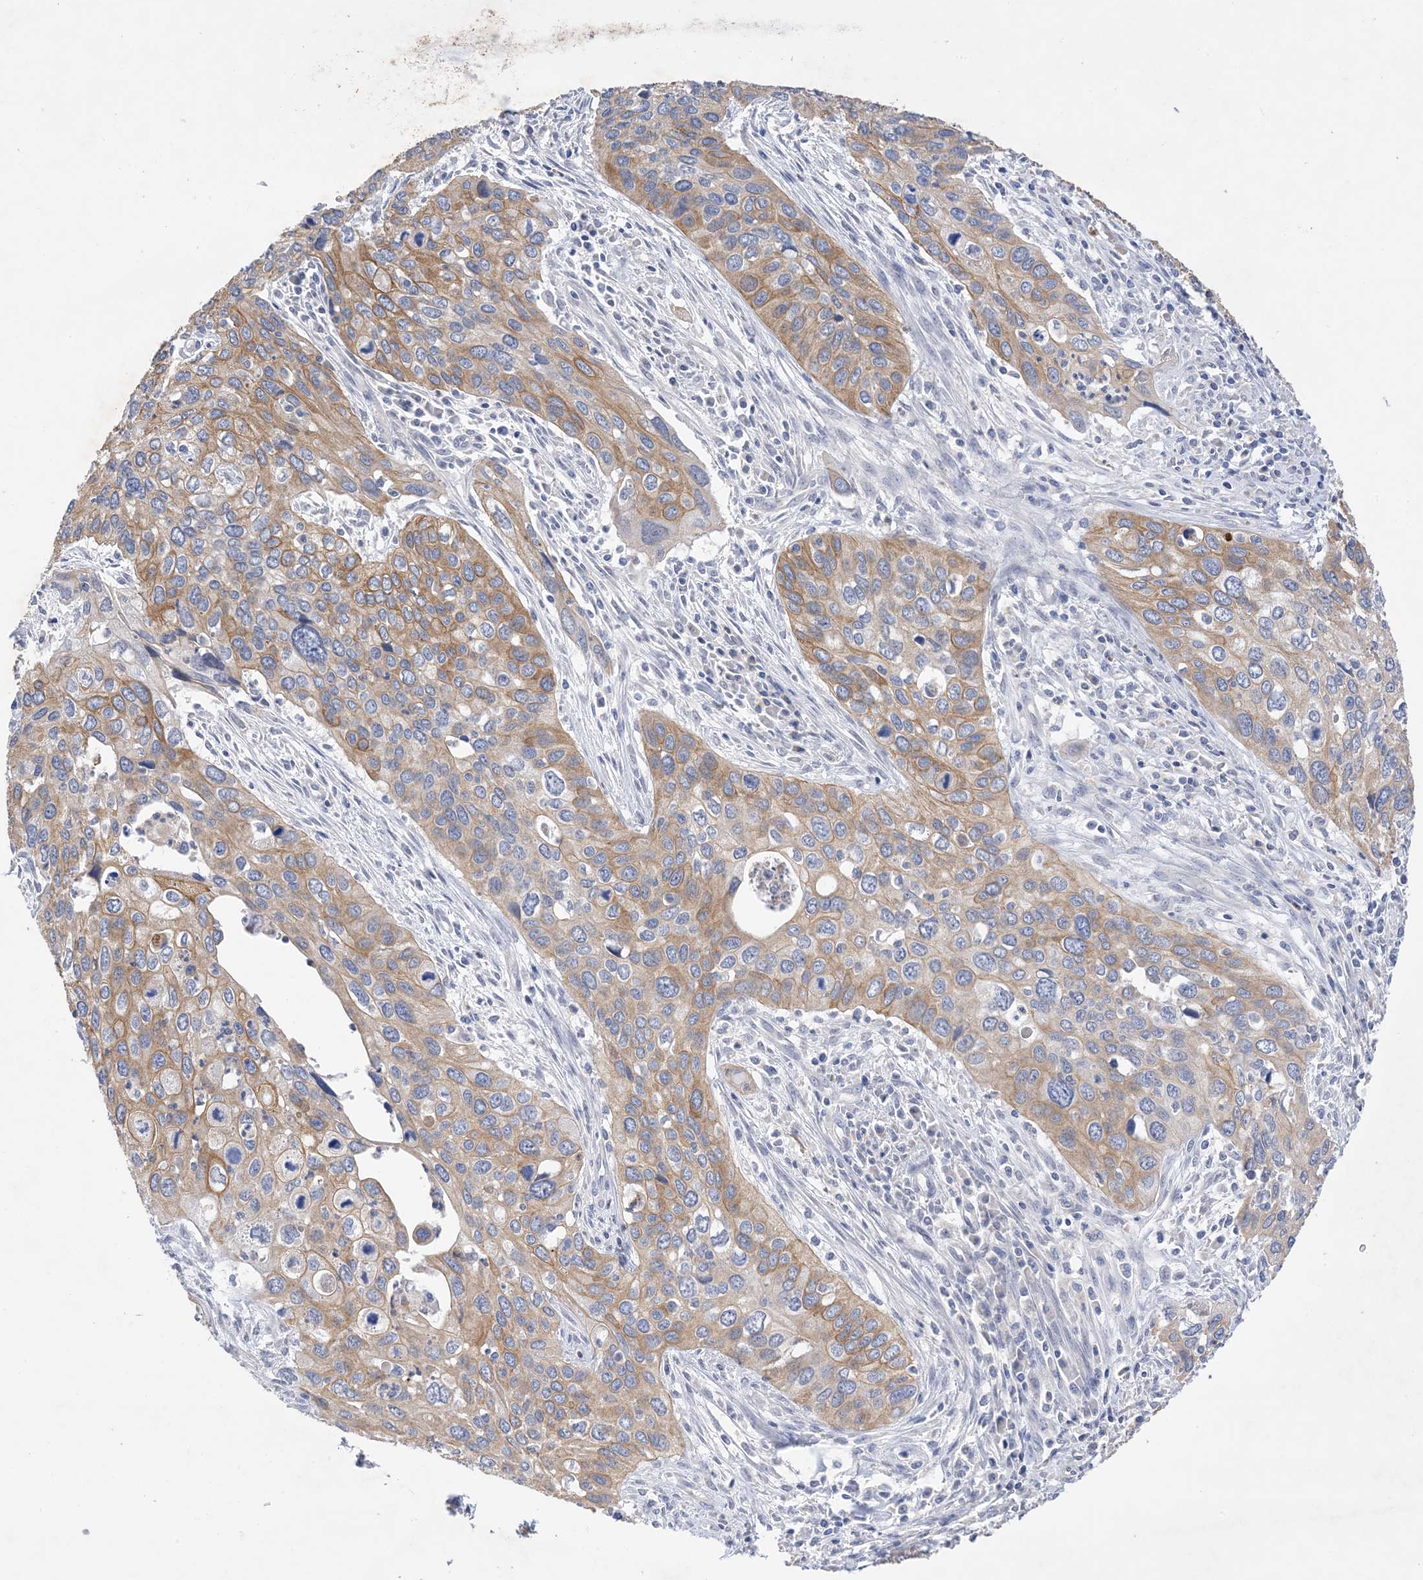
{"staining": {"intensity": "moderate", "quantity": "25%-75%", "location": "cytoplasmic/membranous"}, "tissue": "cervical cancer", "cell_type": "Tumor cells", "image_type": "cancer", "snomed": [{"axis": "morphology", "description": "Squamous cell carcinoma, NOS"}, {"axis": "topography", "description": "Cervix"}], "caption": "Human cervical squamous cell carcinoma stained for a protein (brown) exhibits moderate cytoplasmic/membranous positive staining in about 25%-75% of tumor cells.", "gene": "PLK4", "patient": {"sex": "female", "age": 55}}